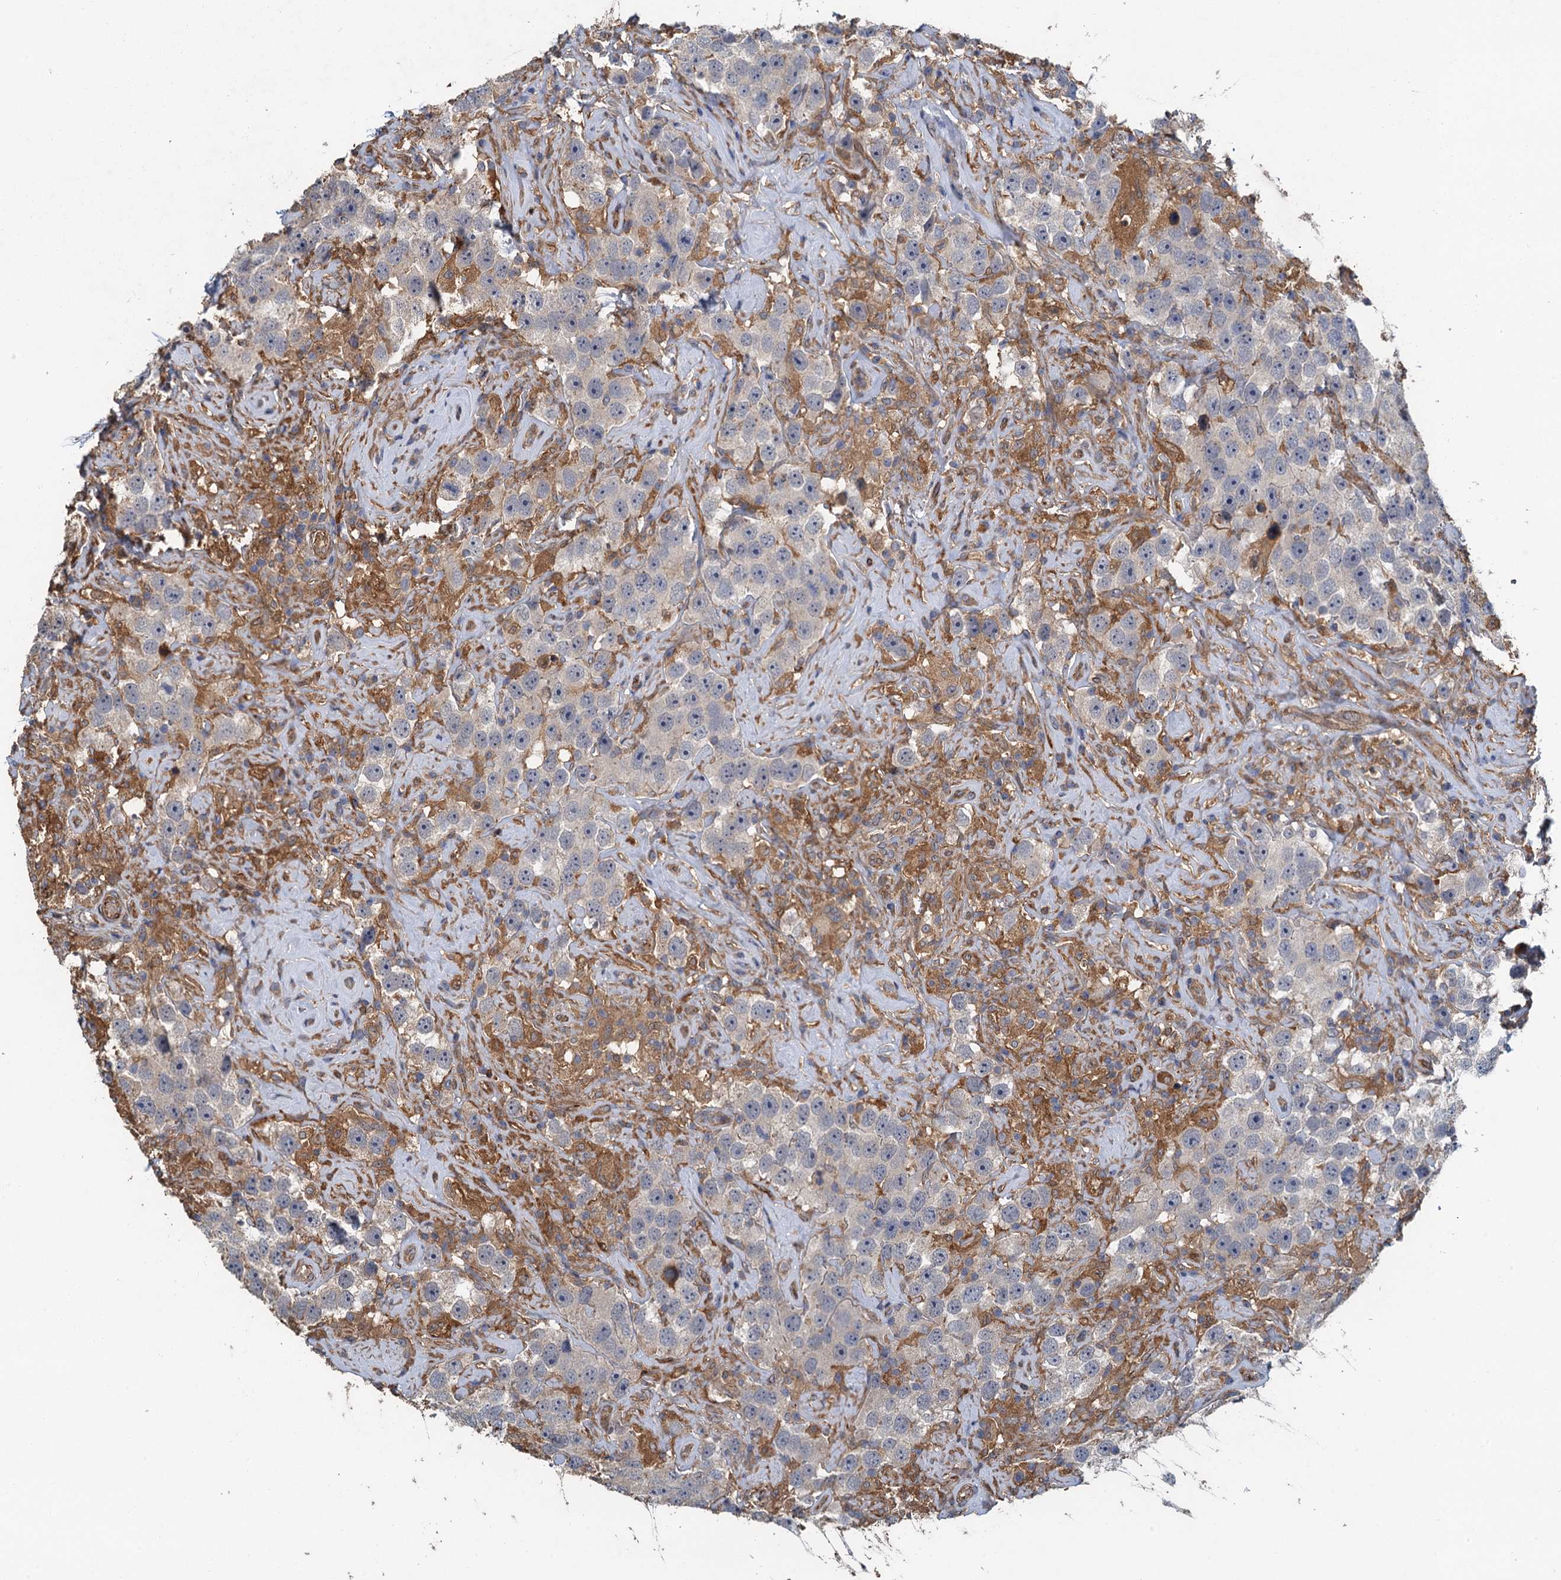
{"staining": {"intensity": "negative", "quantity": "none", "location": "none"}, "tissue": "testis cancer", "cell_type": "Tumor cells", "image_type": "cancer", "snomed": [{"axis": "morphology", "description": "Seminoma, NOS"}, {"axis": "topography", "description": "Testis"}], "caption": "This is a histopathology image of IHC staining of seminoma (testis), which shows no positivity in tumor cells.", "gene": "RSAD2", "patient": {"sex": "male", "age": 49}}